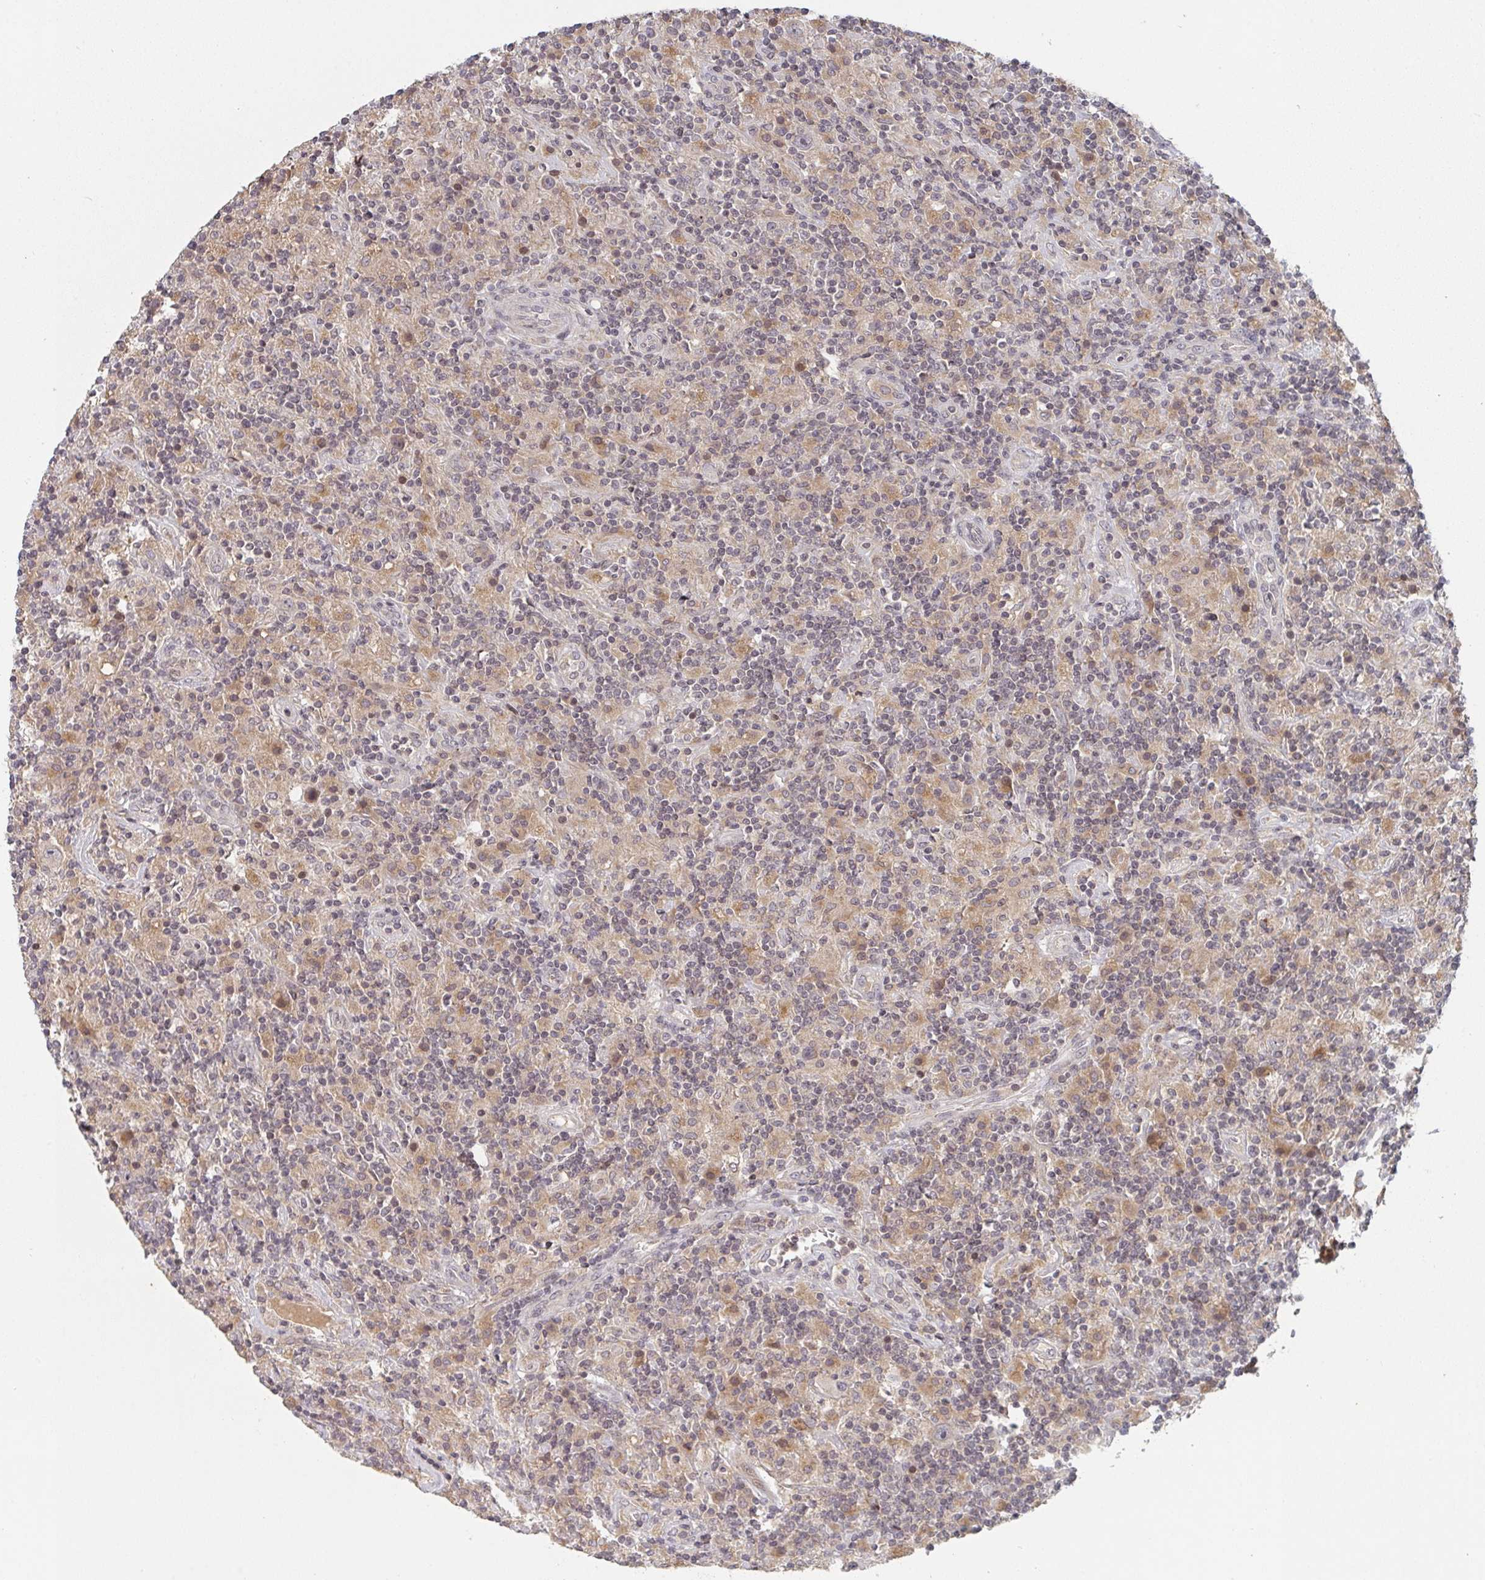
{"staining": {"intensity": "negative", "quantity": "none", "location": "none"}, "tissue": "lymphoma", "cell_type": "Tumor cells", "image_type": "cancer", "snomed": [{"axis": "morphology", "description": "Hodgkin's disease, NOS"}, {"axis": "topography", "description": "Lymph node"}], "caption": "Human Hodgkin's disease stained for a protein using IHC reveals no expression in tumor cells.", "gene": "DCST1", "patient": {"sex": "male", "age": 70}}